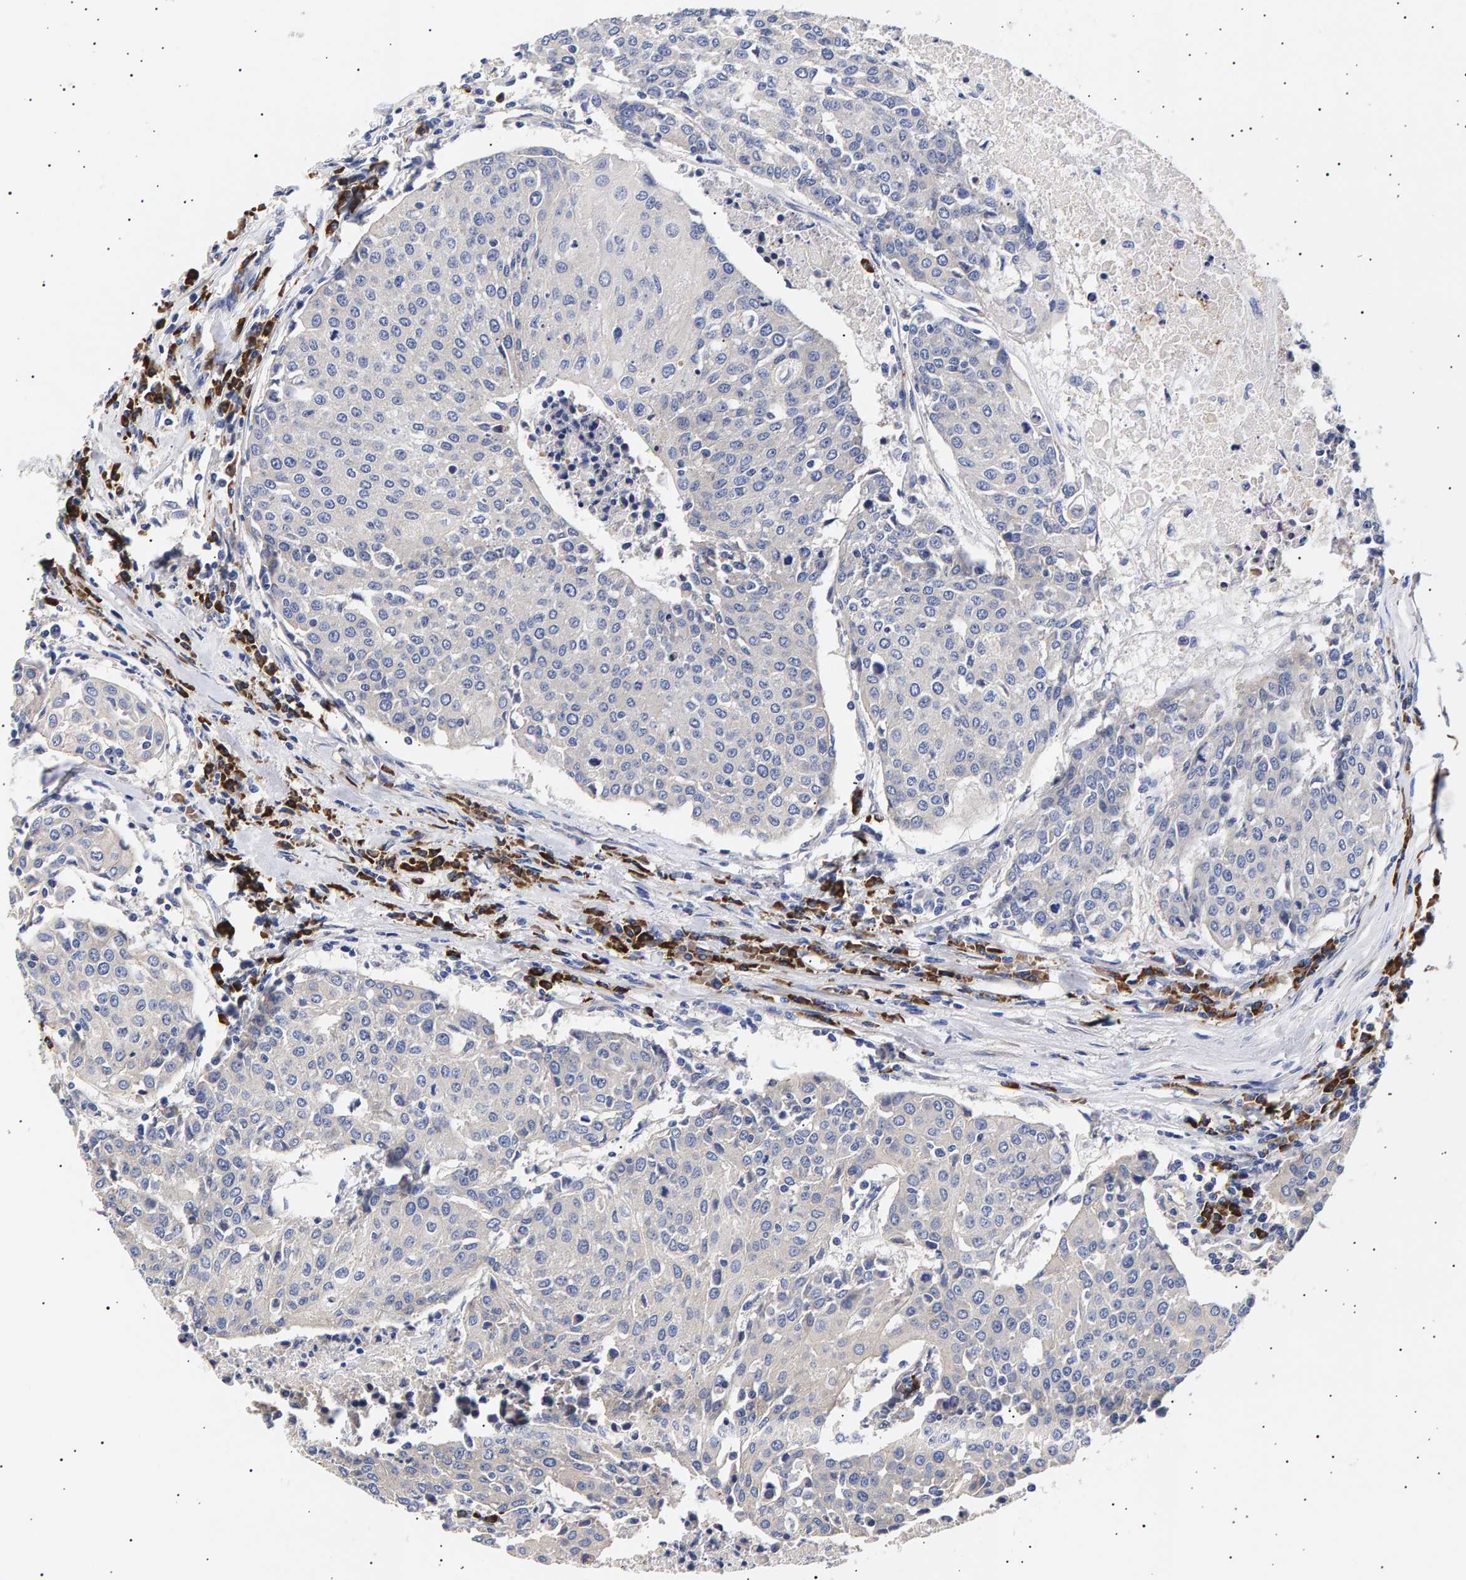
{"staining": {"intensity": "negative", "quantity": "none", "location": "none"}, "tissue": "urothelial cancer", "cell_type": "Tumor cells", "image_type": "cancer", "snomed": [{"axis": "morphology", "description": "Urothelial carcinoma, High grade"}, {"axis": "topography", "description": "Urinary bladder"}], "caption": "This is a micrograph of immunohistochemistry staining of urothelial carcinoma (high-grade), which shows no staining in tumor cells.", "gene": "ANKRD40", "patient": {"sex": "female", "age": 85}}